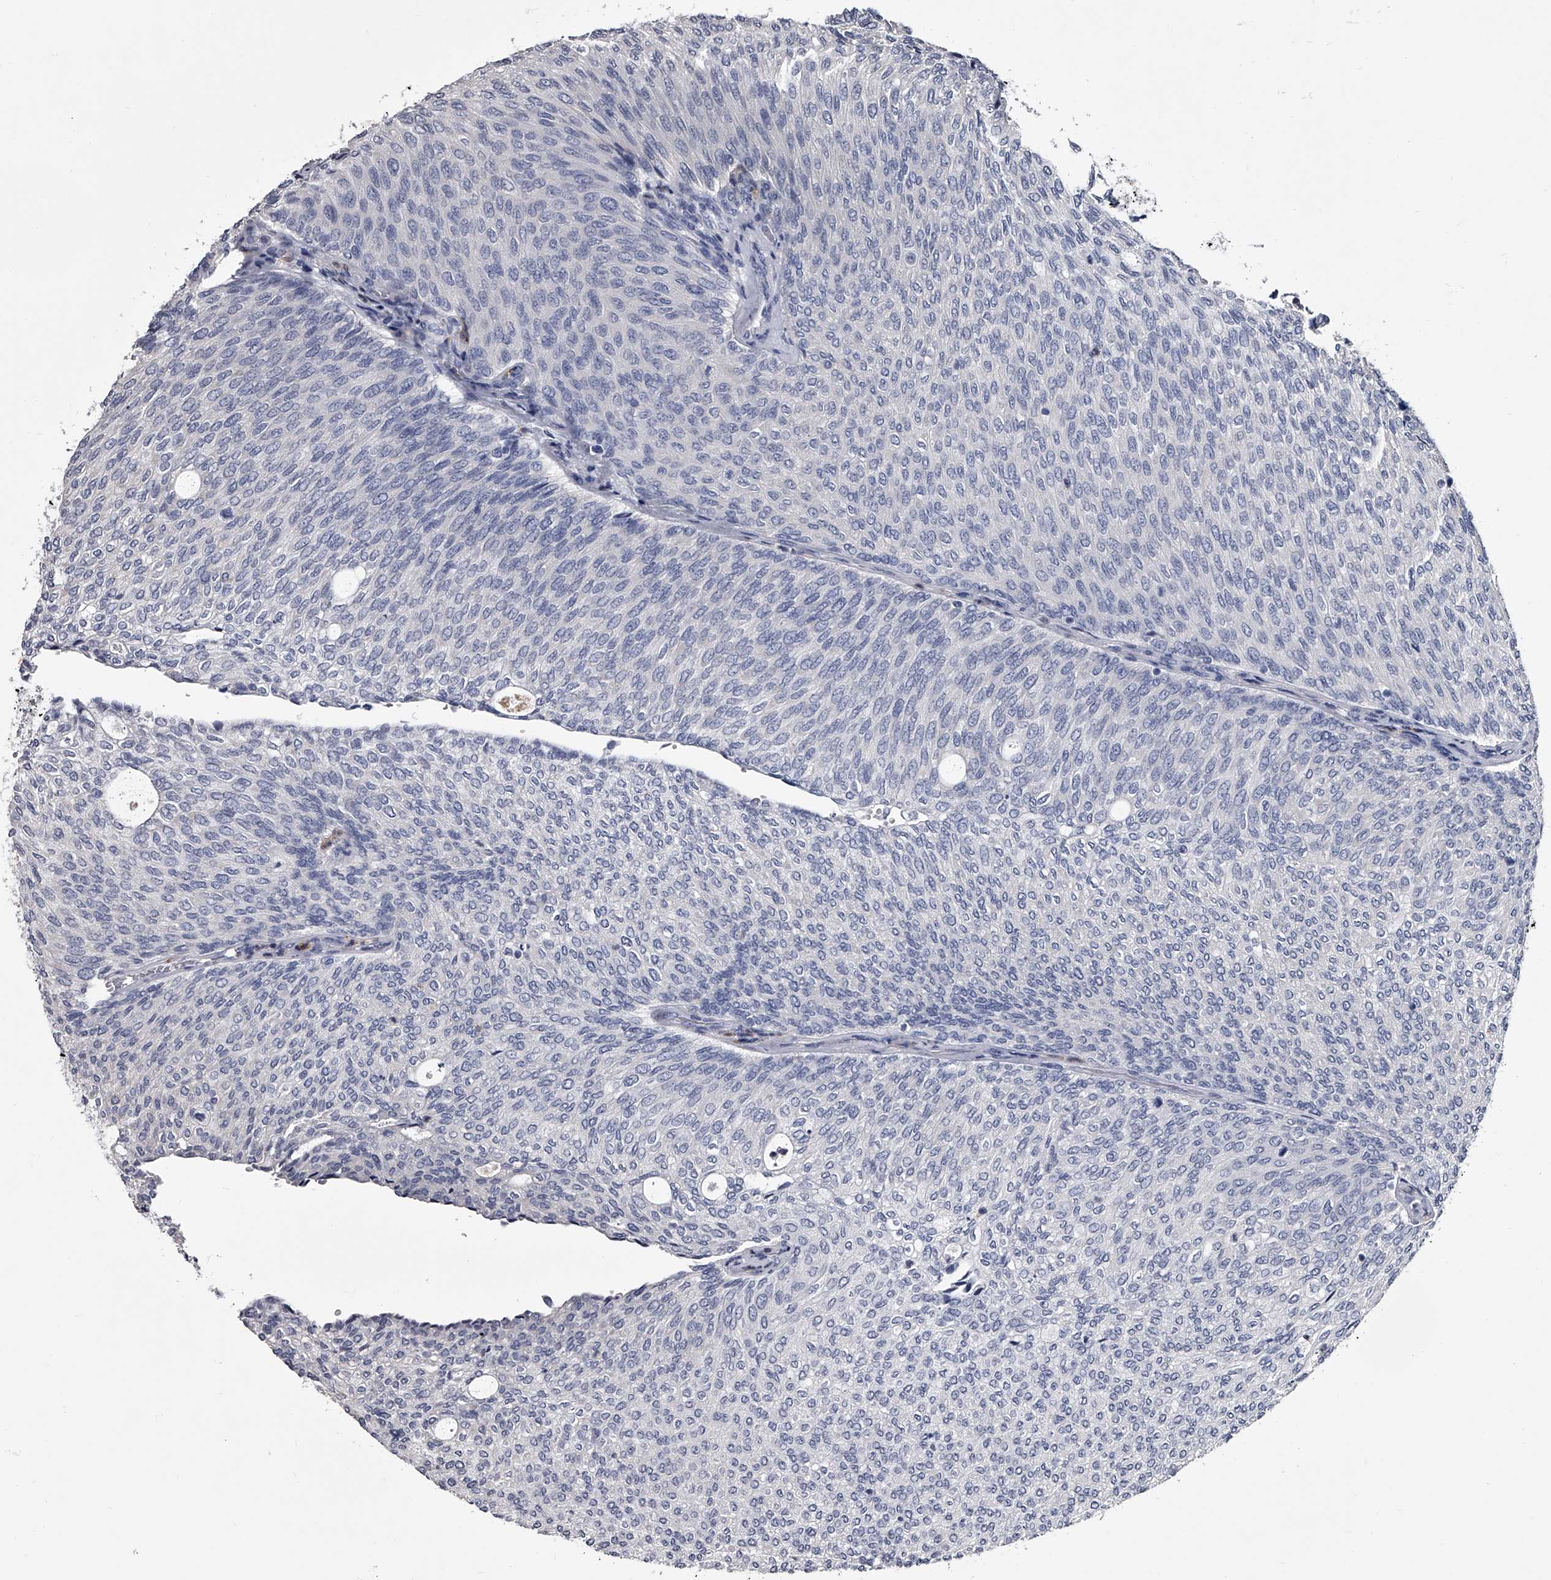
{"staining": {"intensity": "negative", "quantity": "none", "location": "none"}, "tissue": "urothelial cancer", "cell_type": "Tumor cells", "image_type": "cancer", "snomed": [{"axis": "morphology", "description": "Urothelial carcinoma, Low grade"}, {"axis": "topography", "description": "Urinary bladder"}], "caption": "Tumor cells show no significant protein expression in urothelial cancer. (DAB (3,3'-diaminobenzidine) immunohistochemistry with hematoxylin counter stain).", "gene": "GAPVD1", "patient": {"sex": "female", "age": 79}}